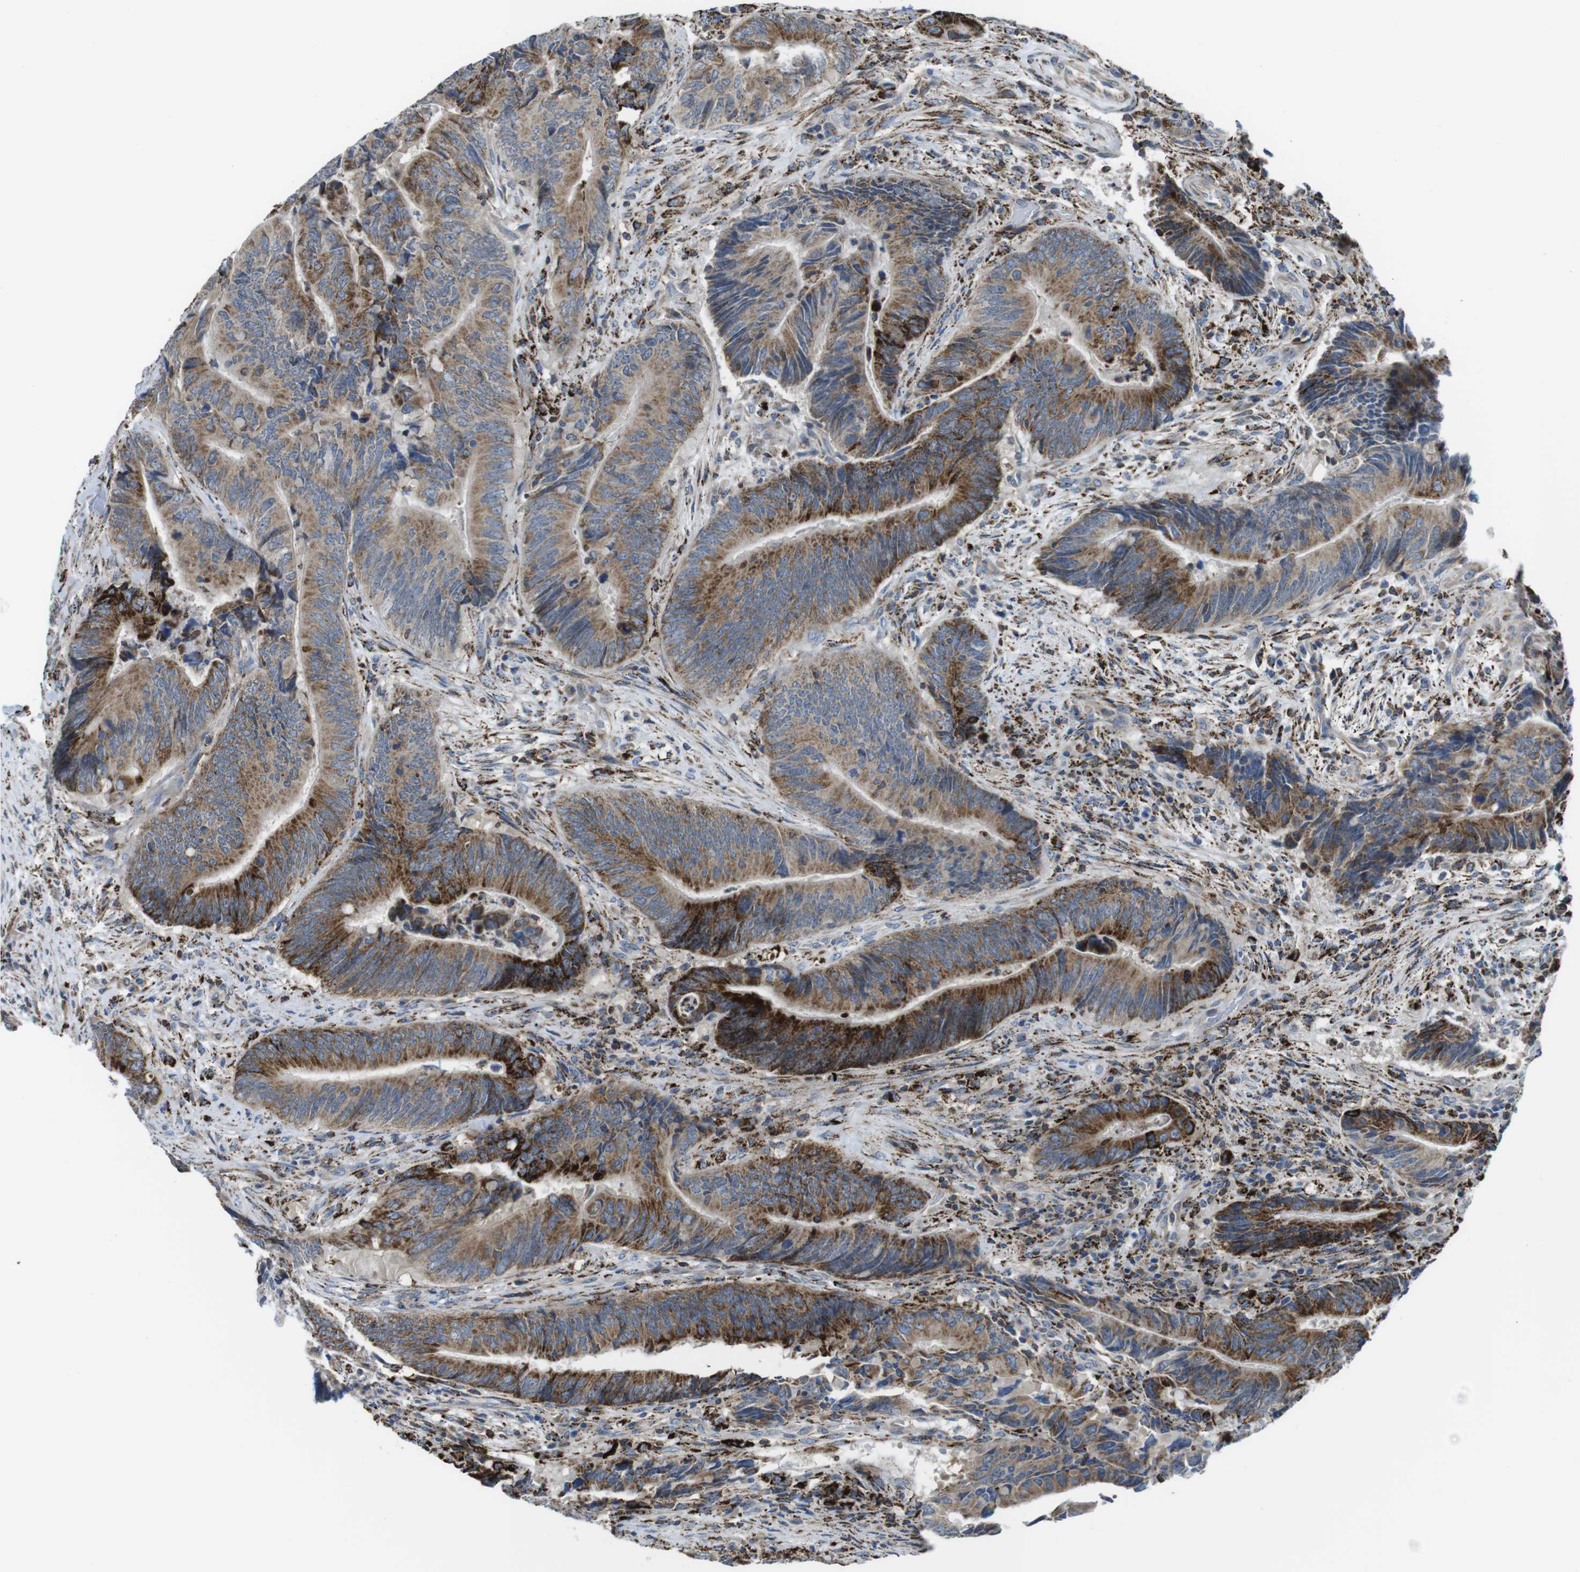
{"staining": {"intensity": "moderate", "quantity": "25%-75%", "location": "cytoplasmic/membranous"}, "tissue": "colorectal cancer", "cell_type": "Tumor cells", "image_type": "cancer", "snomed": [{"axis": "morphology", "description": "Normal tissue, NOS"}, {"axis": "morphology", "description": "Adenocarcinoma, NOS"}, {"axis": "topography", "description": "Colon"}], "caption": "Brown immunohistochemical staining in human colorectal cancer (adenocarcinoma) reveals moderate cytoplasmic/membranous staining in about 25%-75% of tumor cells.", "gene": "KCNE3", "patient": {"sex": "male", "age": 56}}